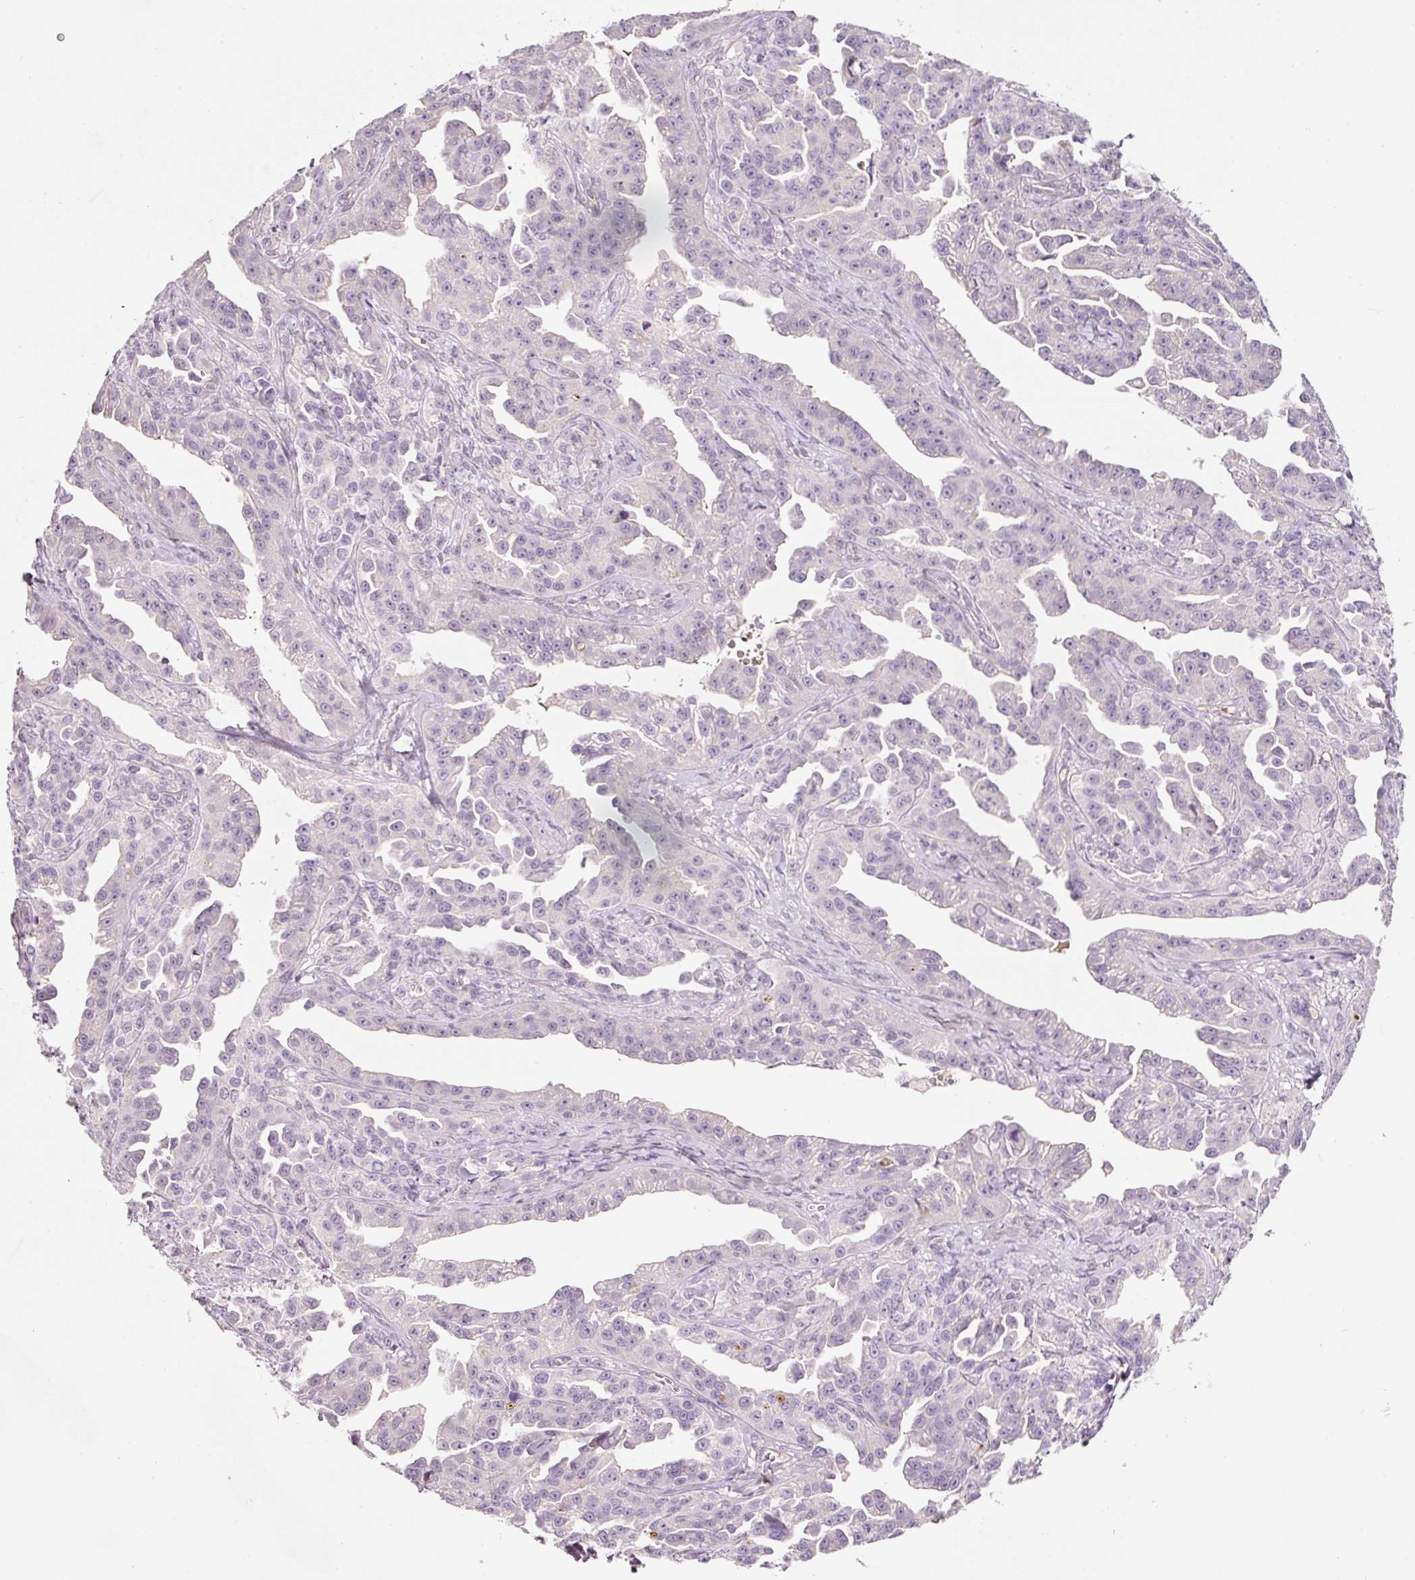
{"staining": {"intensity": "negative", "quantity": "none", "location": "none"}, "tissue": "ovarian cancer", "cell_type": "Tumor cells", "image_type": "cancer", "snomed": [{"axis": "morphology", "description": "Cystadenocarcinoma, serous, NOS"}, {"axis": "topography", "description": "Ovary"}], "caption": "This histopathology image is of ovarian cancer stained with IHC to label a protein in brown with the nuclei are counter-stained blue. There is no expression in tumor cells. Nuclei are stained in blue.", "gene": "NBPF11", "patient": {"sex": "female", "age": 75}}